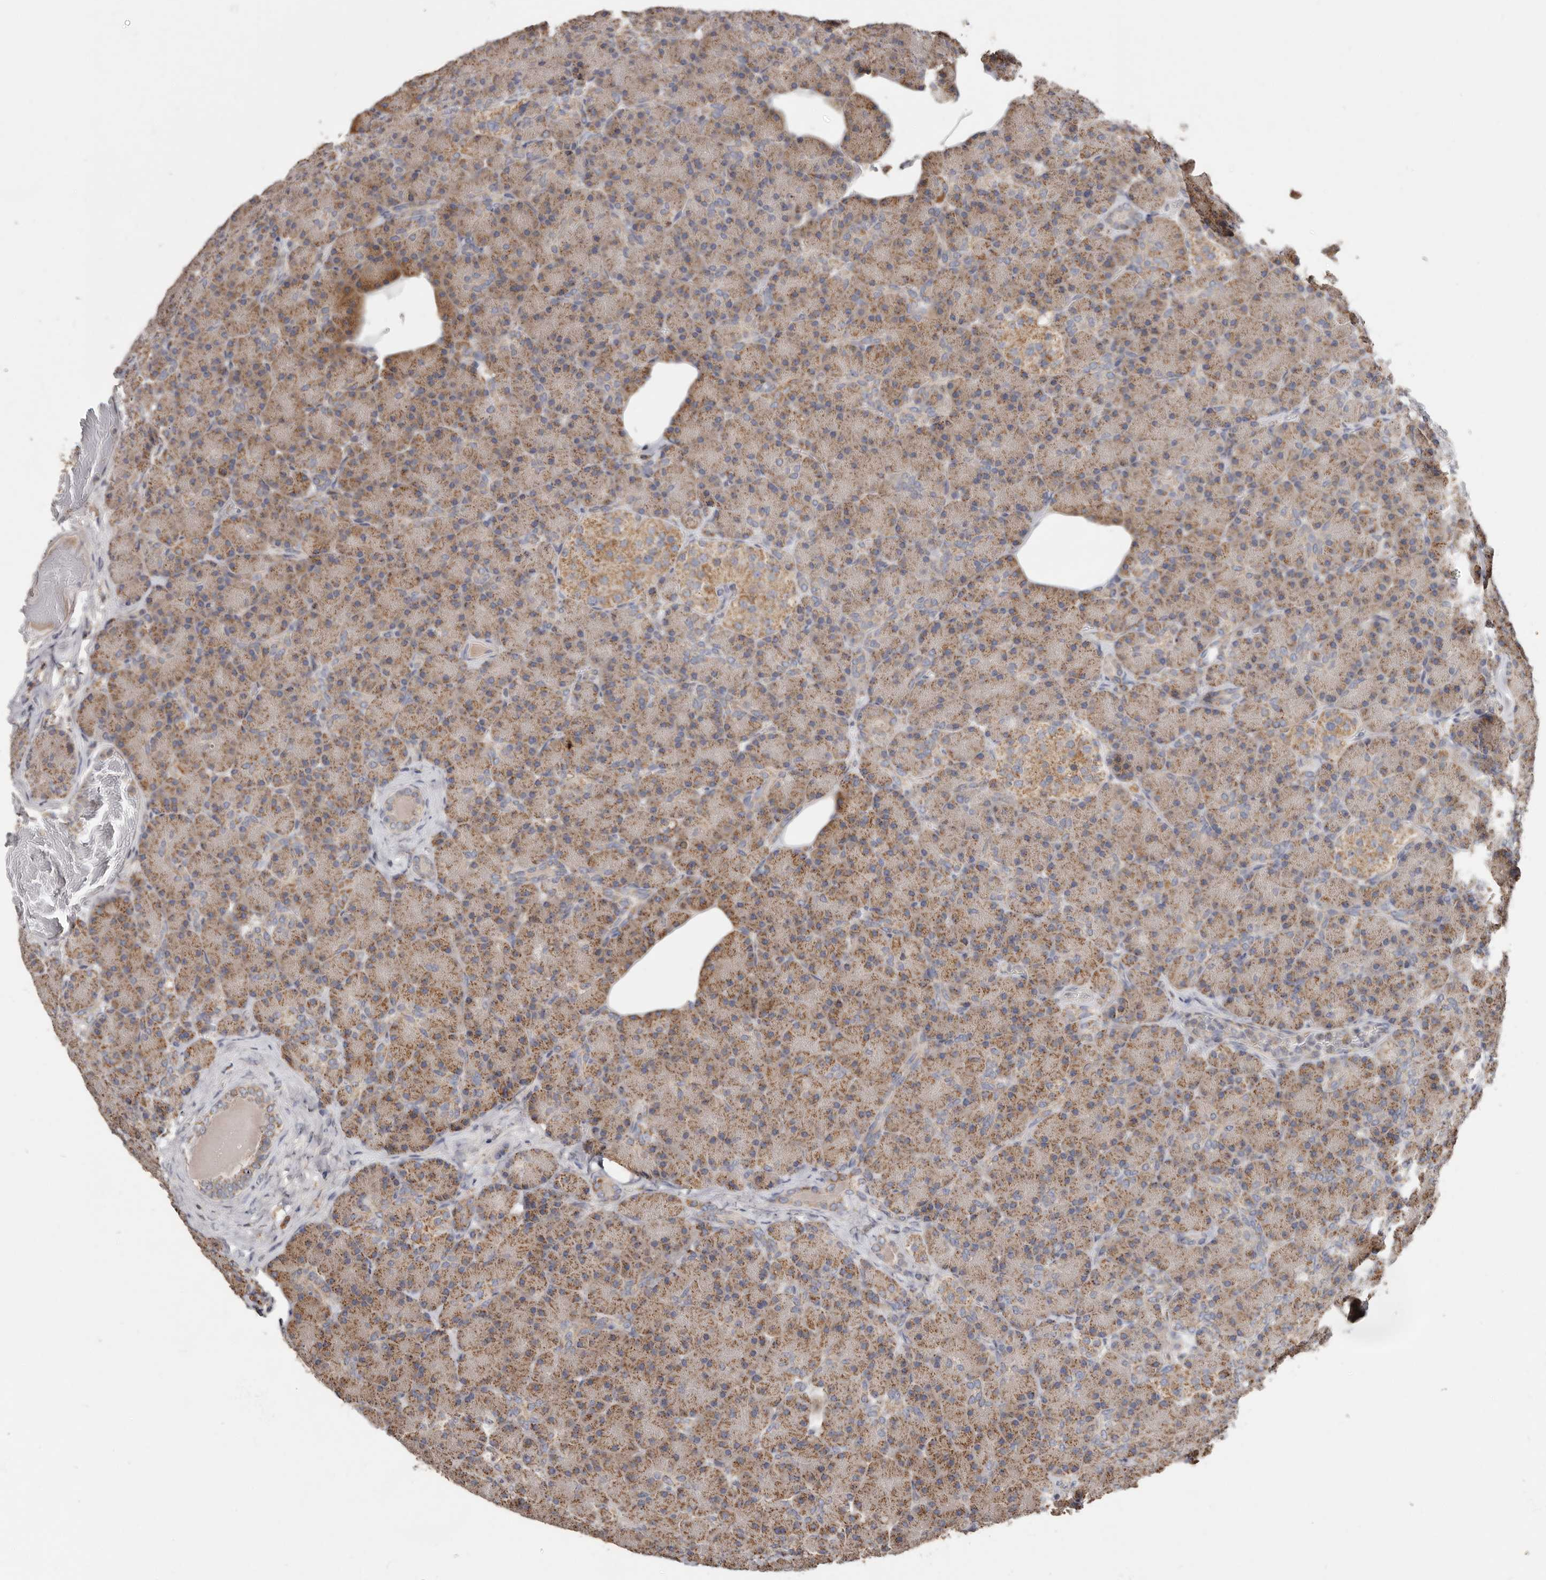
{"staining": {"intensity": "moderate", "quantity": ">75%", "location": "cytoplasmic/membranous"}, "tissue": "pancreas", "cell_type": "Exocrine glandular cells", "image_type": "normal", "snomed": [{"axis": "morphology", "description": "Normal tissue, NOS"}, {"axis": "topography", "description": "Pancreas"}], "caption": "Immunohistochemical staining of normal pancreas exhibits >75% levels of moderate cytoplasmic/membranous protein expression in approximately >75% of exocrine glandular cells.", "gene": "KIF26B", "patient": {"sex": "female", "age": 43}}